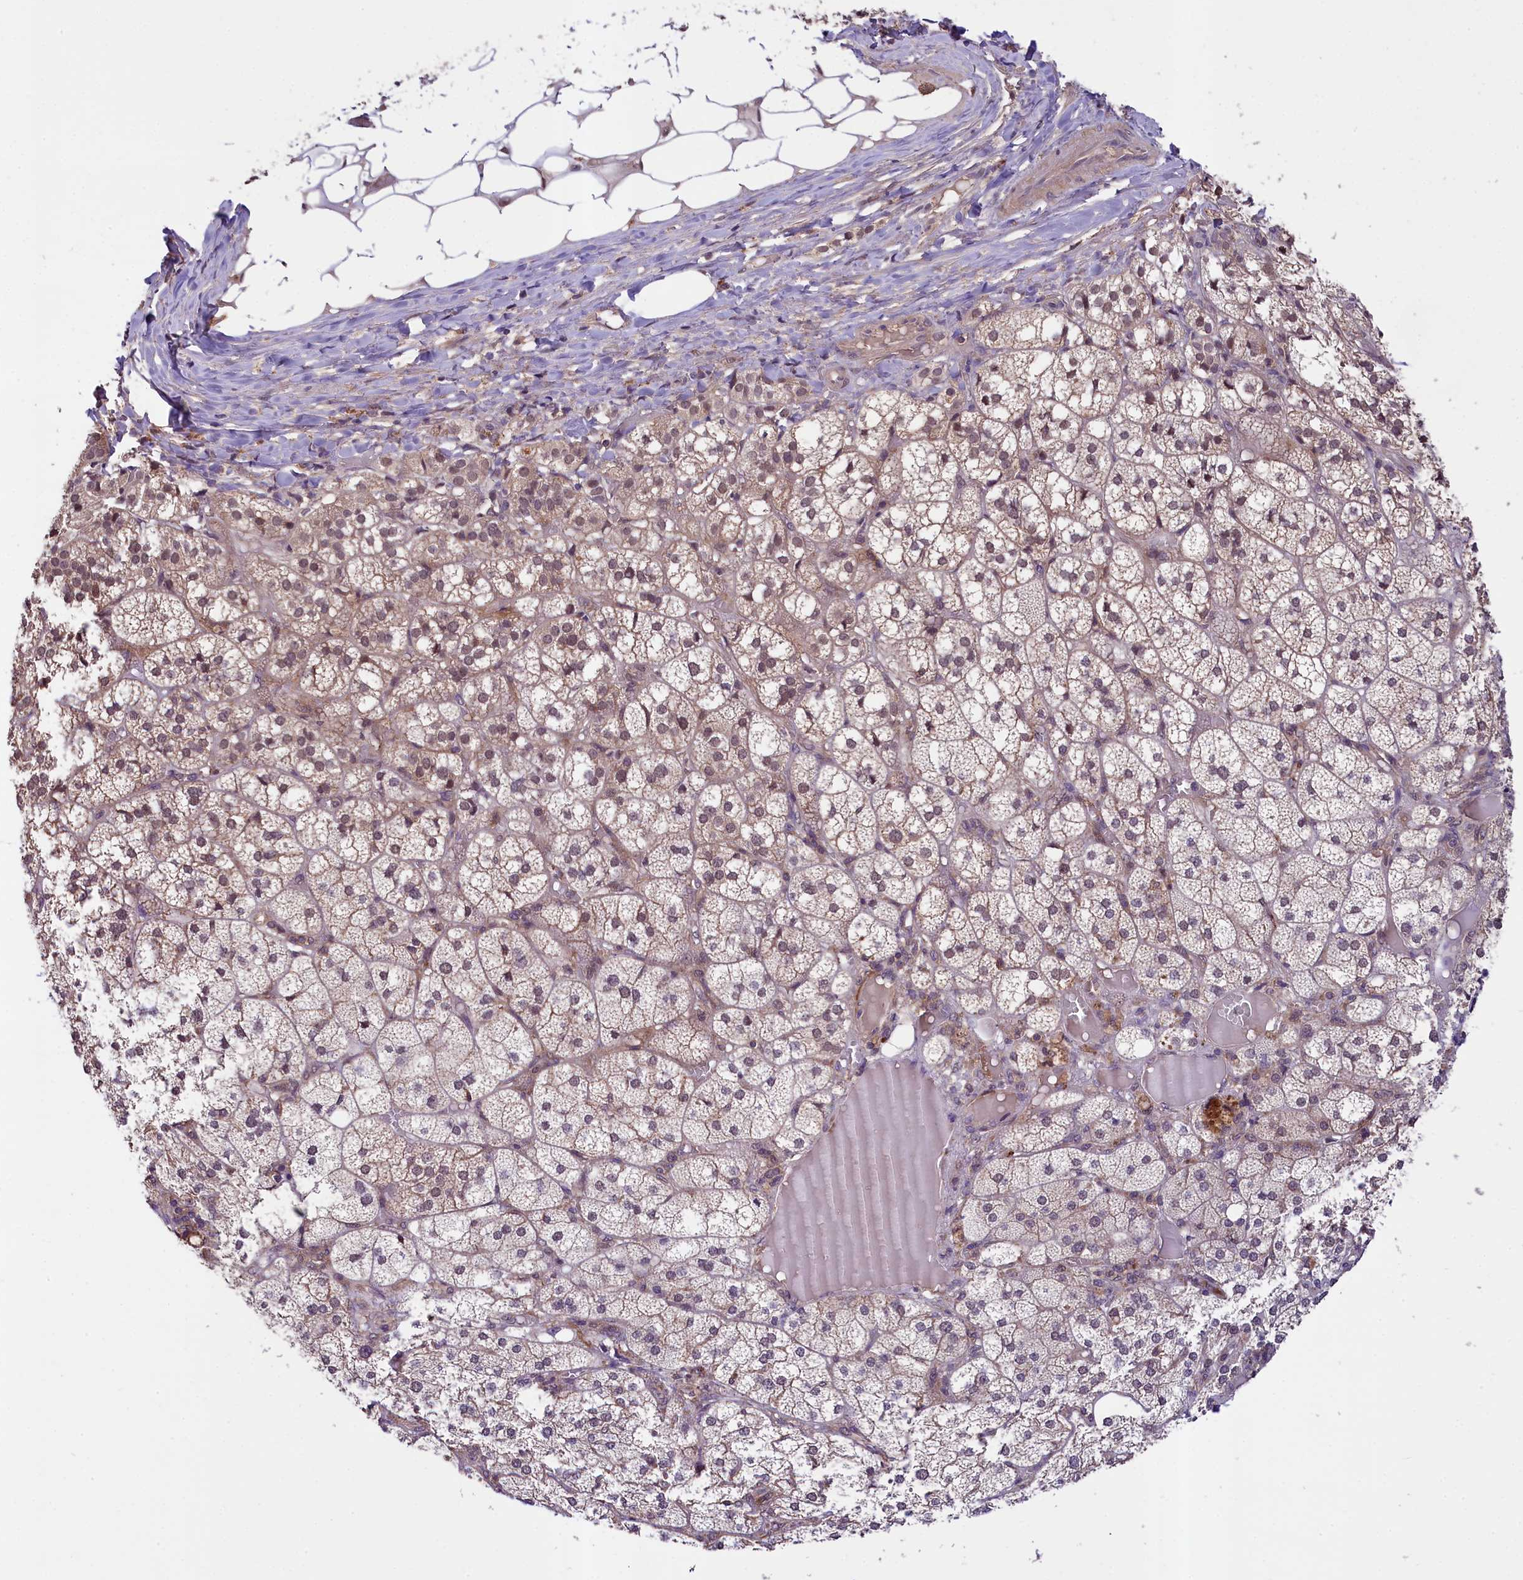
{"staining": {"intensity": "moderate", "quantity": "25%-75%", "location": "cytoplasmic/membranous,nuclear"}, "tissue": "adrenal gland", "cell_type": "Glandular cells", "image_type": "normal", "snomed": [{"axis": "morphology", "description": "Normal tissue, NOS"}, {"axis": "topography", "description": "Adrenal gland"}], "caption": "Immunohistochemical staining of unremarkable adrenal gland demonstrates 25%-75% levels of moderate cytoplasmic/membranous,nuclear protein positivity in approximately 25%-75% of glandular cells.", "gene": "SKIDA1", "patient": {"sex": "female", "age": 61}}